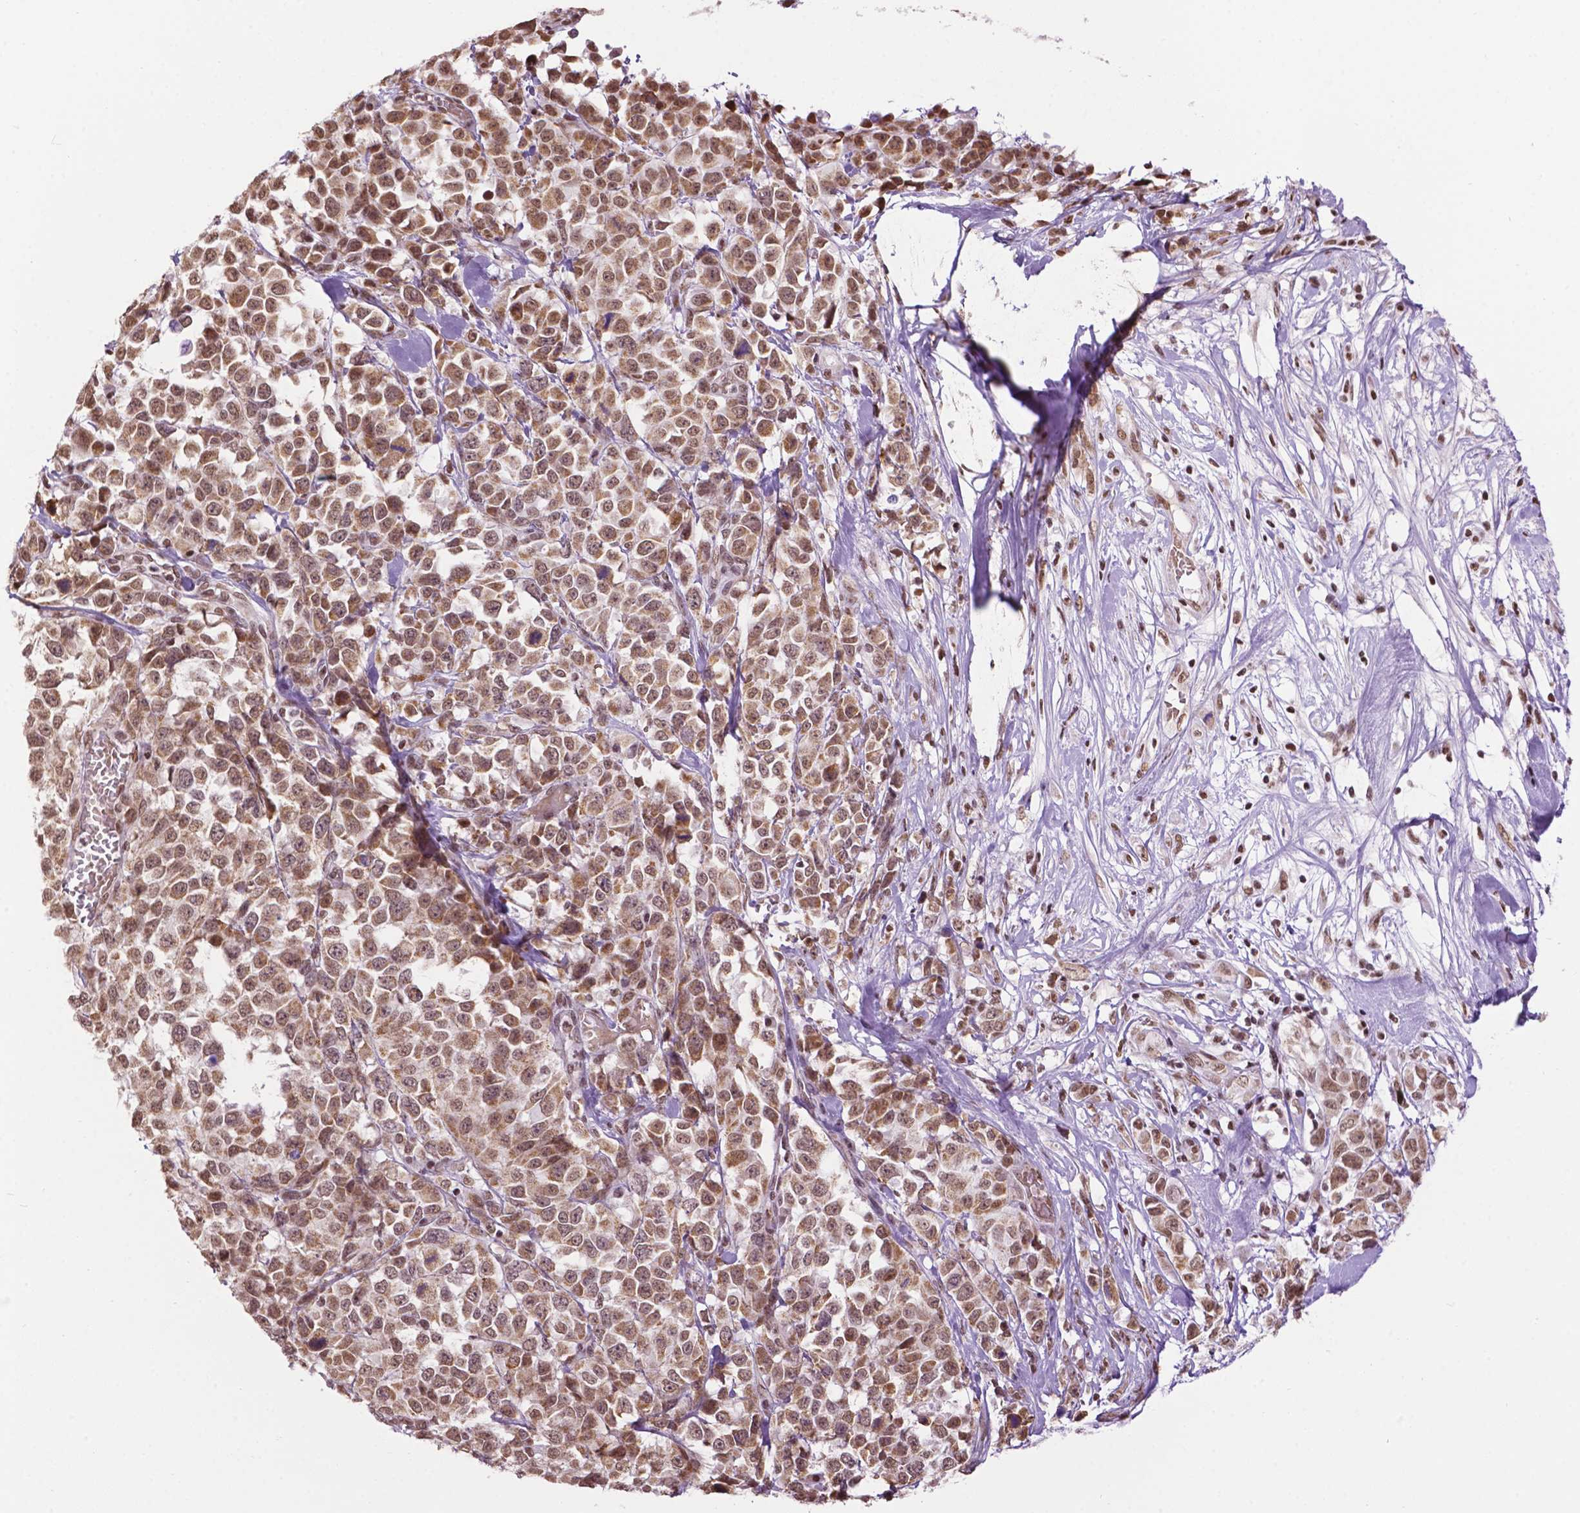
{"staining": {"intensity": "moderate", "quantity": ">75%", "location": "cytoplasmic/membranous,nuclear"}, "tissue": "melanoma", "cell_type": "Tumor cells", "image_type": "cancer", "snomed": [{"axis": "morphology", "description": "Malignant melanoma, Metastatic site"}, {"axis": "topography", "description": "Skin"}], "caption": "Protein analysis of malignant melanoma (metastatic site) tissue displays moderate cytoplasmic/membranous and nuclear positivity in about >75% of tumor cells.", "gene": "COL23A1", "patient": {"sex": "male", "age": 84}}